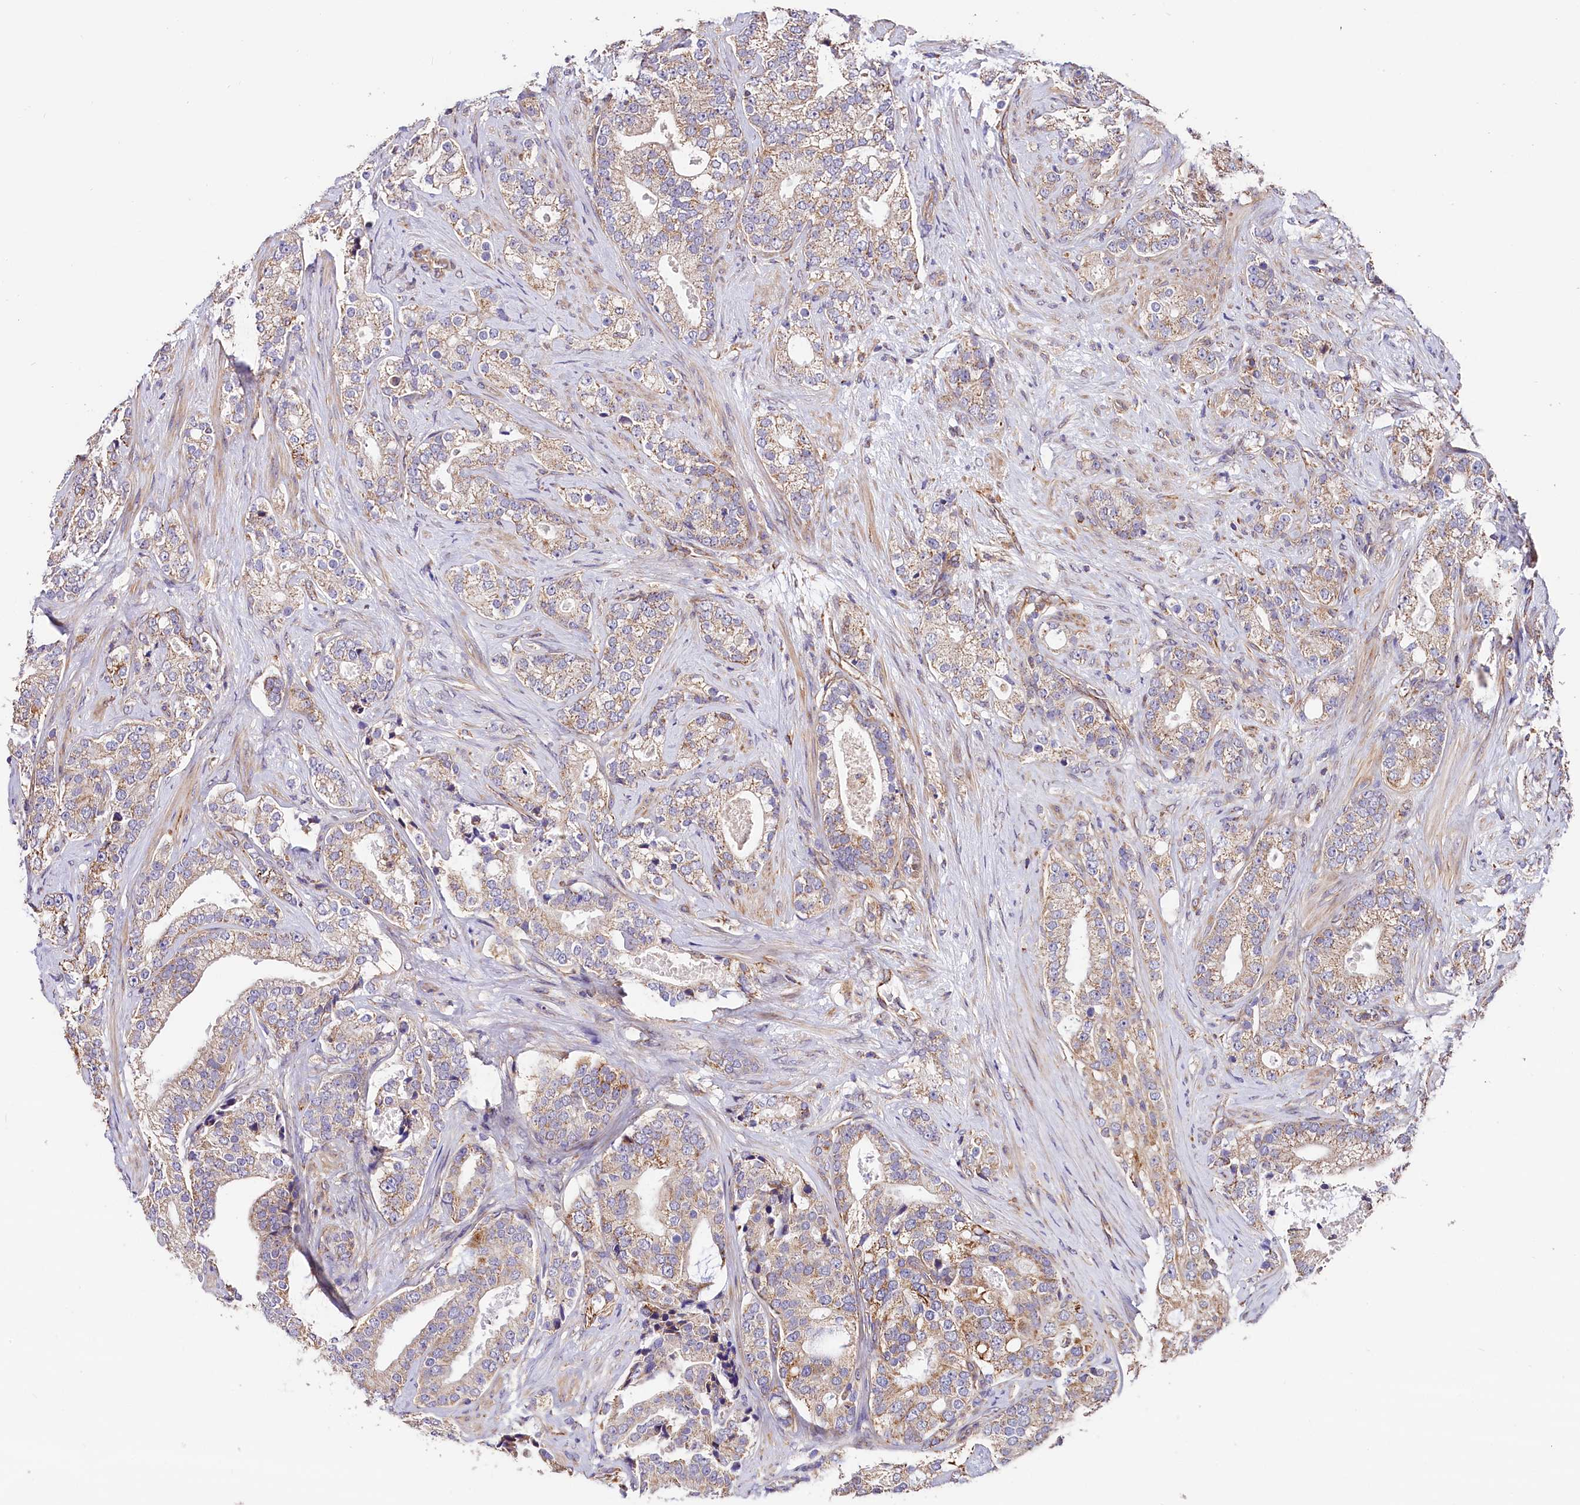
{"staining": {"intensity": "weak", "quantity": ">75%", "location": "cytoplasmic/membranous"}, "tissue": "prostate cancer", "cell_type": "Tumor cells", "image_type": "cancer", "snomed": [{"axis": "morphology", "description": "Adenocarcinoma, High grade"}, {"axis": "topography", "description": "Prostate and seminal vesicle, NOS"}], "caption": "Immunohistochemistry (DAB) staining of prostate cancer (adenocarcinoma (high-grade)) demonstrates weak cytoplasmic/membranous protein staining in approximately >75% of tumor cells.", "gene": "ACAA2", "patient": {"sex": "male", "age": 67}}